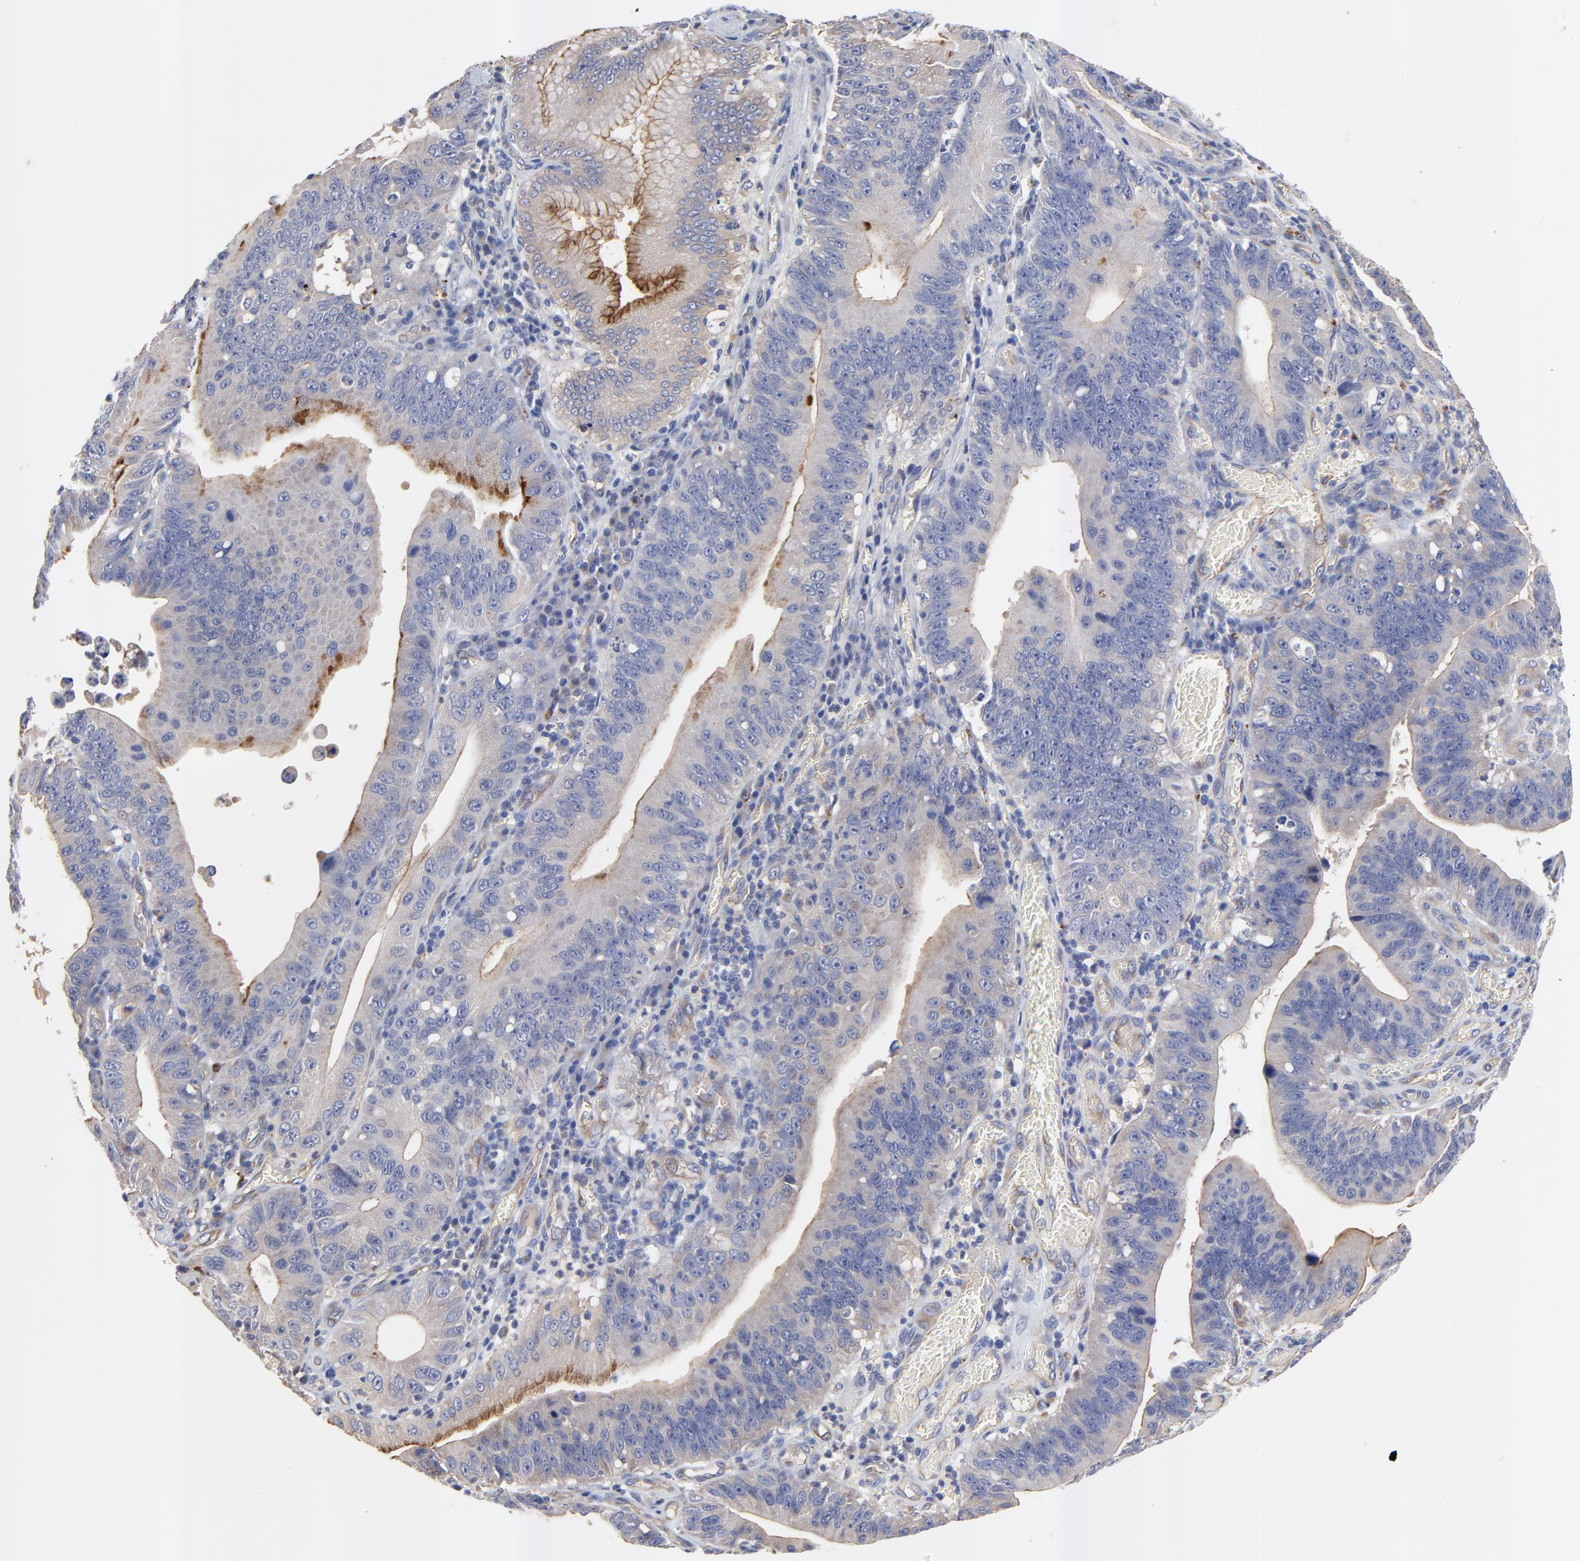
{"staining": {"intensity": "moderate", "quantity": "25%-75%", "location": "cytoplasmic/membranous"}, "tissue": "stomach cancer", "cell_type": "Tumor cells", "image_type": "cancer", "snomed": [{"axis": "morphology", "description": "Adenocarcinoma, NOS"}, {"axis": "topography", "description": "Stomach"}, {"axis": "topography", "description": "Gastric cardia"}], "caption": "IHC photomicrograph of neoplastic tissue: stomach adenocarcinoma stained using immunohistochemistry demonstrates medium levels of moderate protein expression localized specifically in the cytoplasmic/membranous of tumor cells, appearing as a cytoplasmic/membranous brown color.", "gene": "FBXL2", "patient": {"sex": "male", "age": 59}}